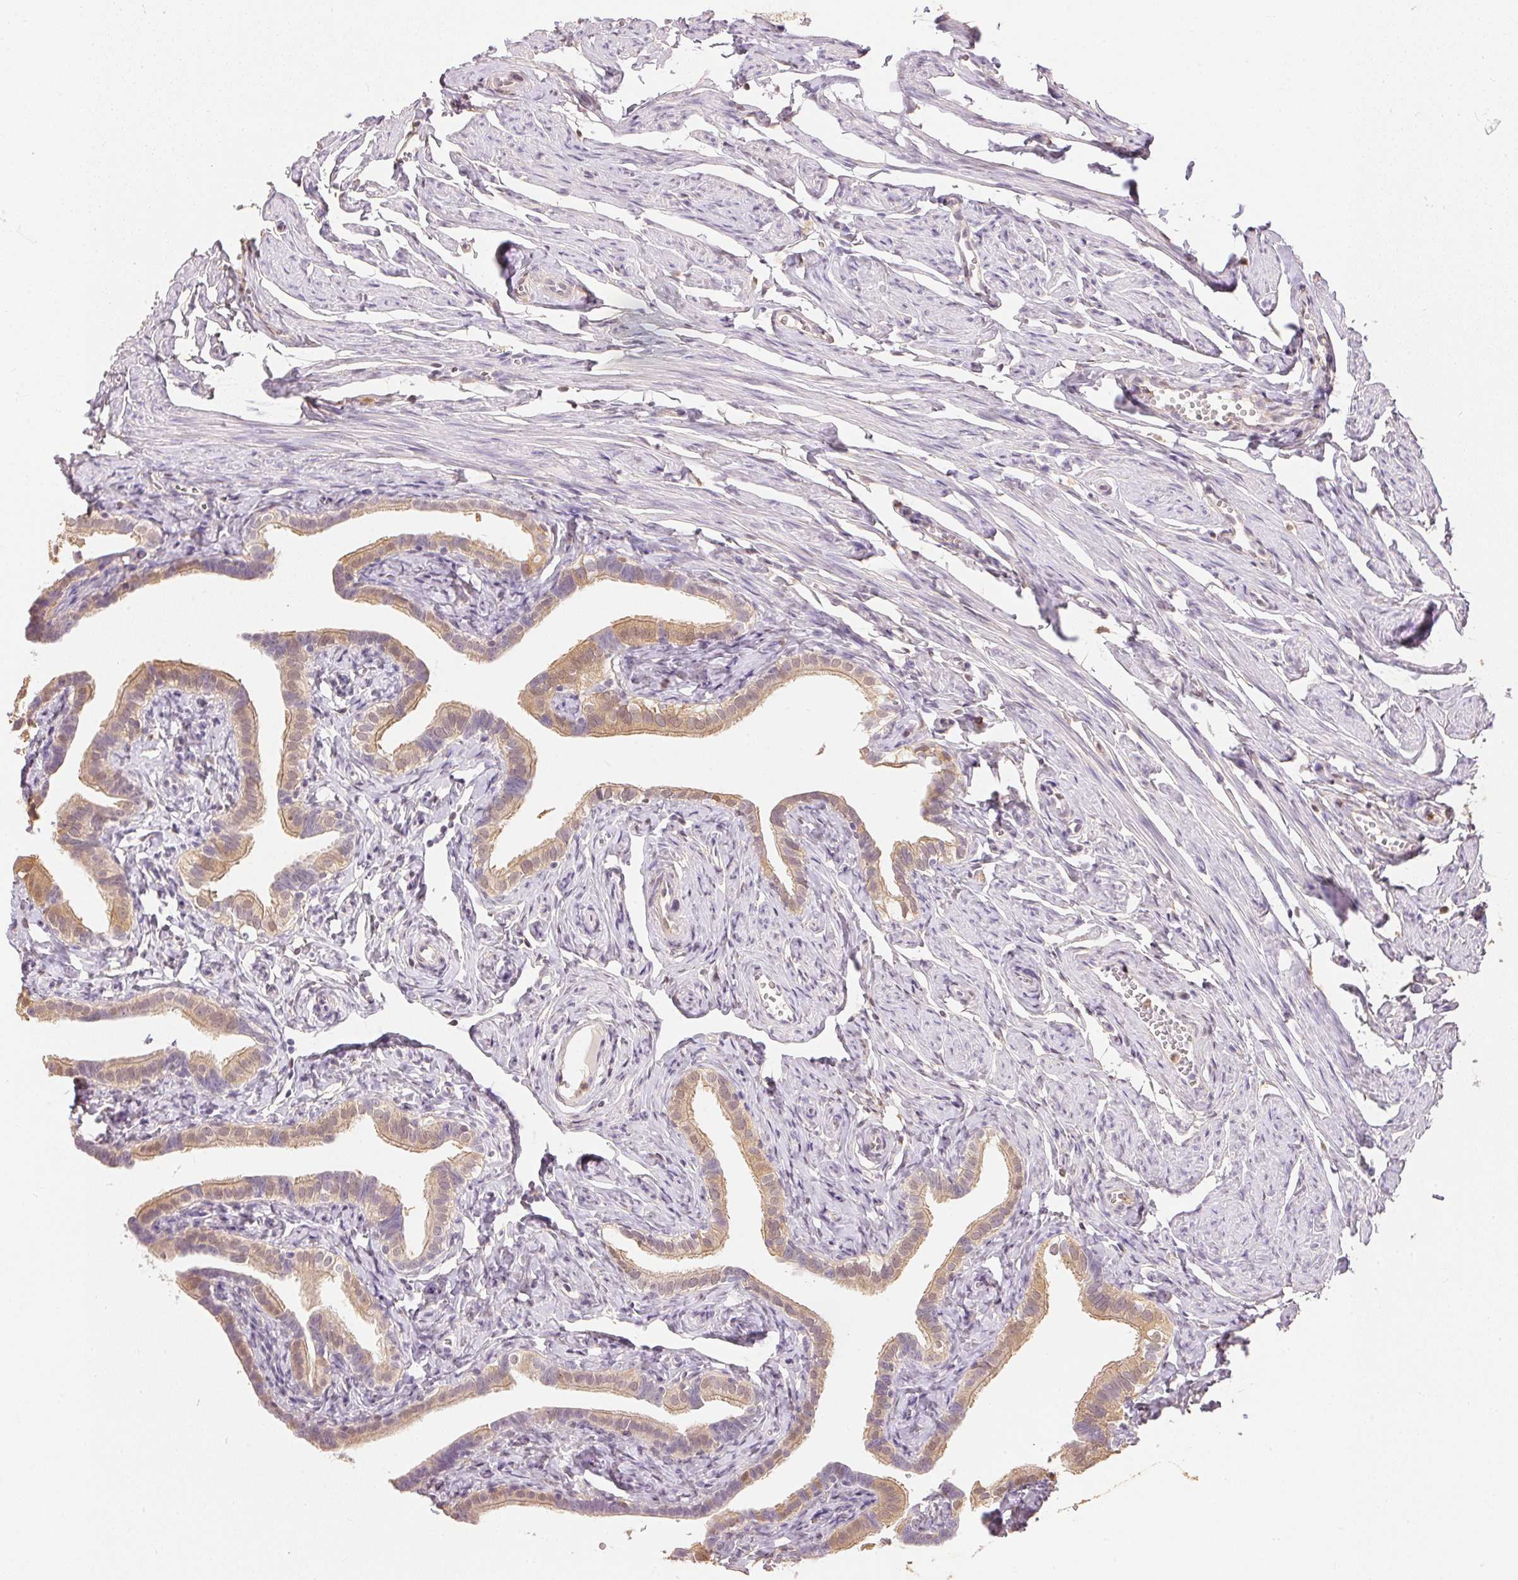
{"staining": {"intensity": "weak", "quantity": "25%-75%", "location": "cytoplasmic/membranous"}, "tissue": "fallopian tube", "cell_type": "Glandular cells", "image_type": "normal", "snomed": [{"axis": "morphology", "description": "Normal tissue, NOS"}, {"axis": "topography", "description": "Fallopian tube"}], "caption": "About 25%-75% of glandular cells in normal fallopian tube show weak cytoplasmic/membranous protein positivity as visualized by brown immunohistochemical staining.", "gene": "S100A3", "patient": {"sex": "female", "age": 41}}